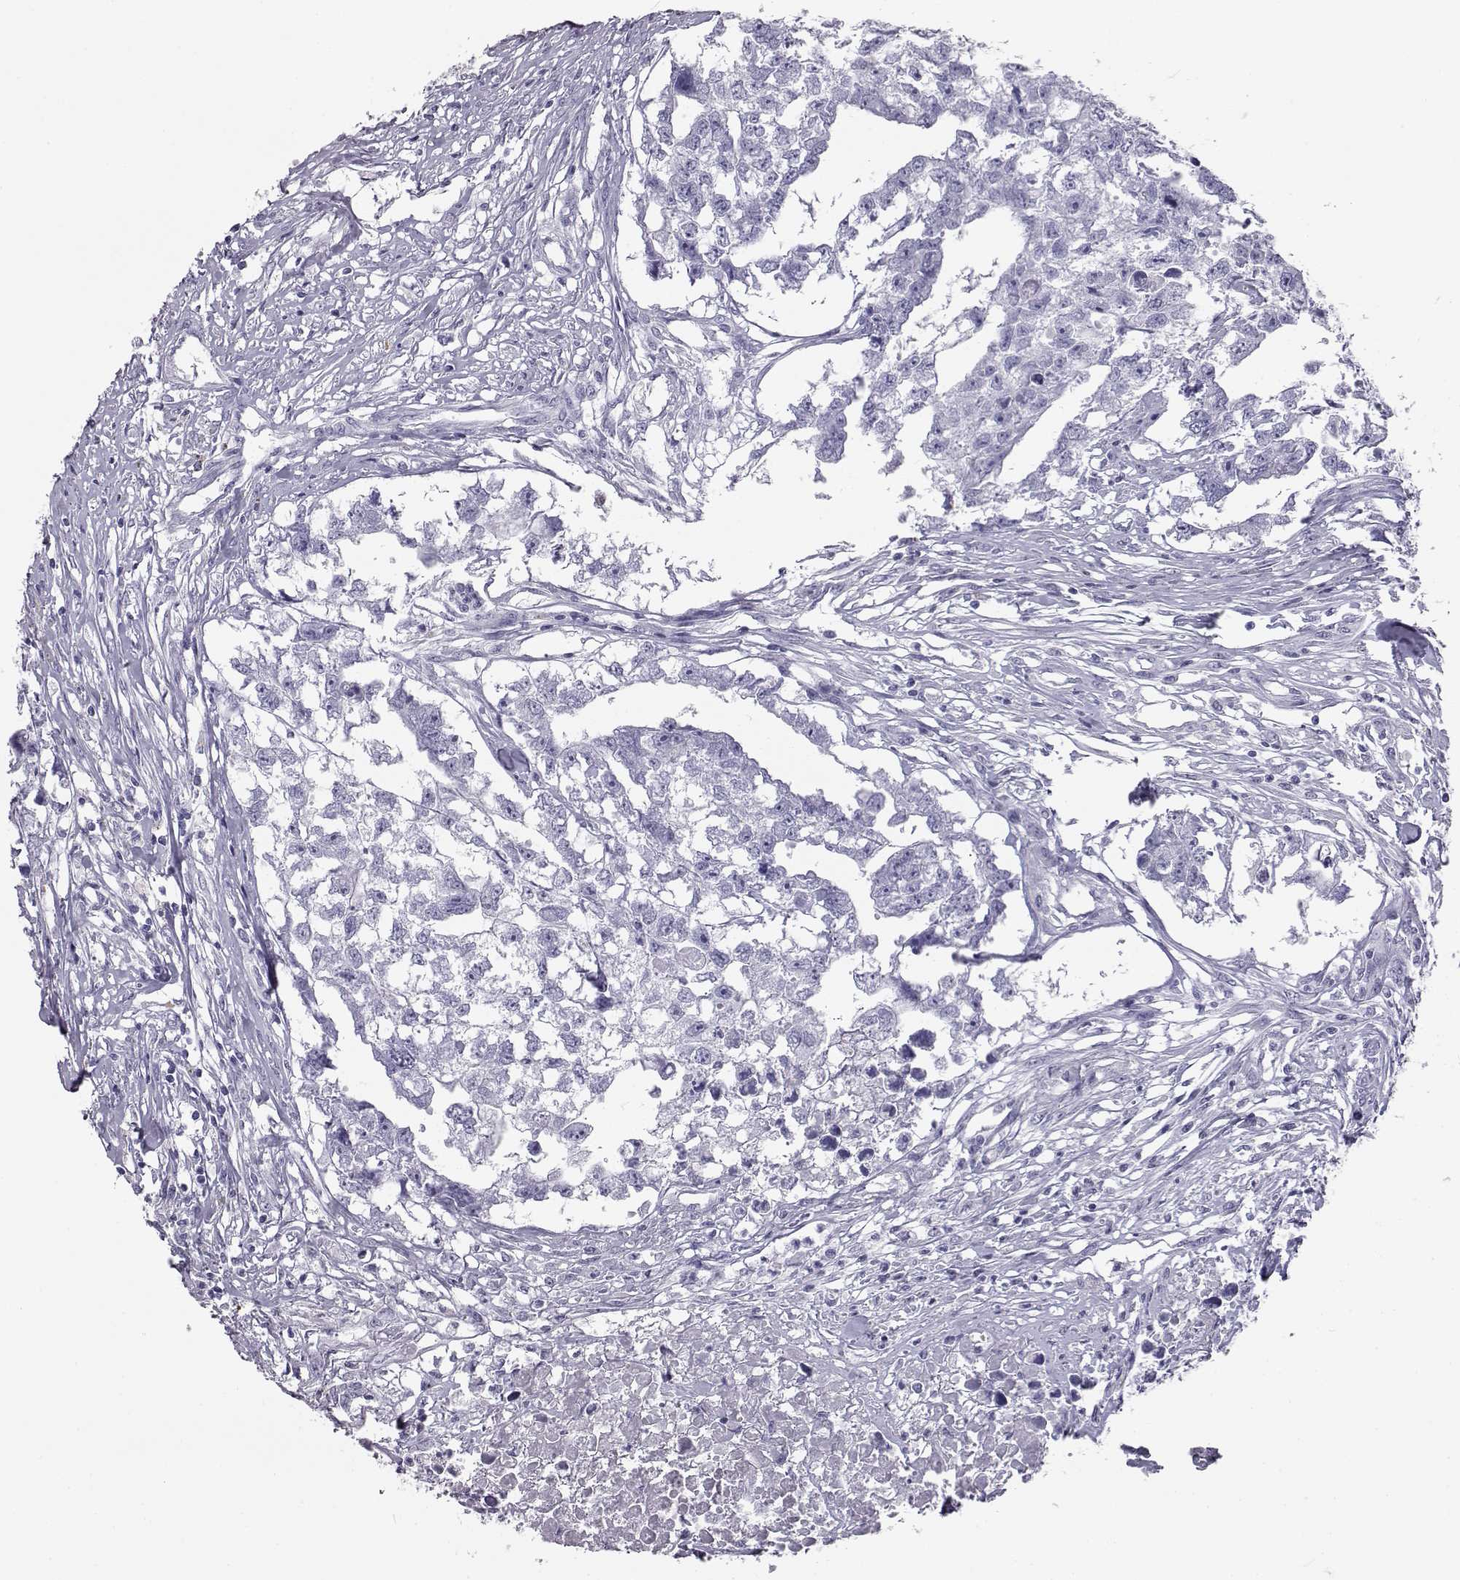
{"staining": {"intensity": "negative", "quantity": "none", "location": "none"}, "tissue": "testis cancer", "cell_type": "Tumor cells", "image_type": "cancer", "snomed": [{"axis": "morphology", "description": "Carcinoma, Embryonal, NOS"}, {"axis": "morphology", "description": "Teratoma, malignant, NOS"}, {"axis": "topography", "description": "Testis"}], "caption": "Immunohistochemistry (IHC) of testis cancer displays no positivity in tumor cells.", "gene": "ITLN2", "patient": {"sex": "male", "age": 44}}